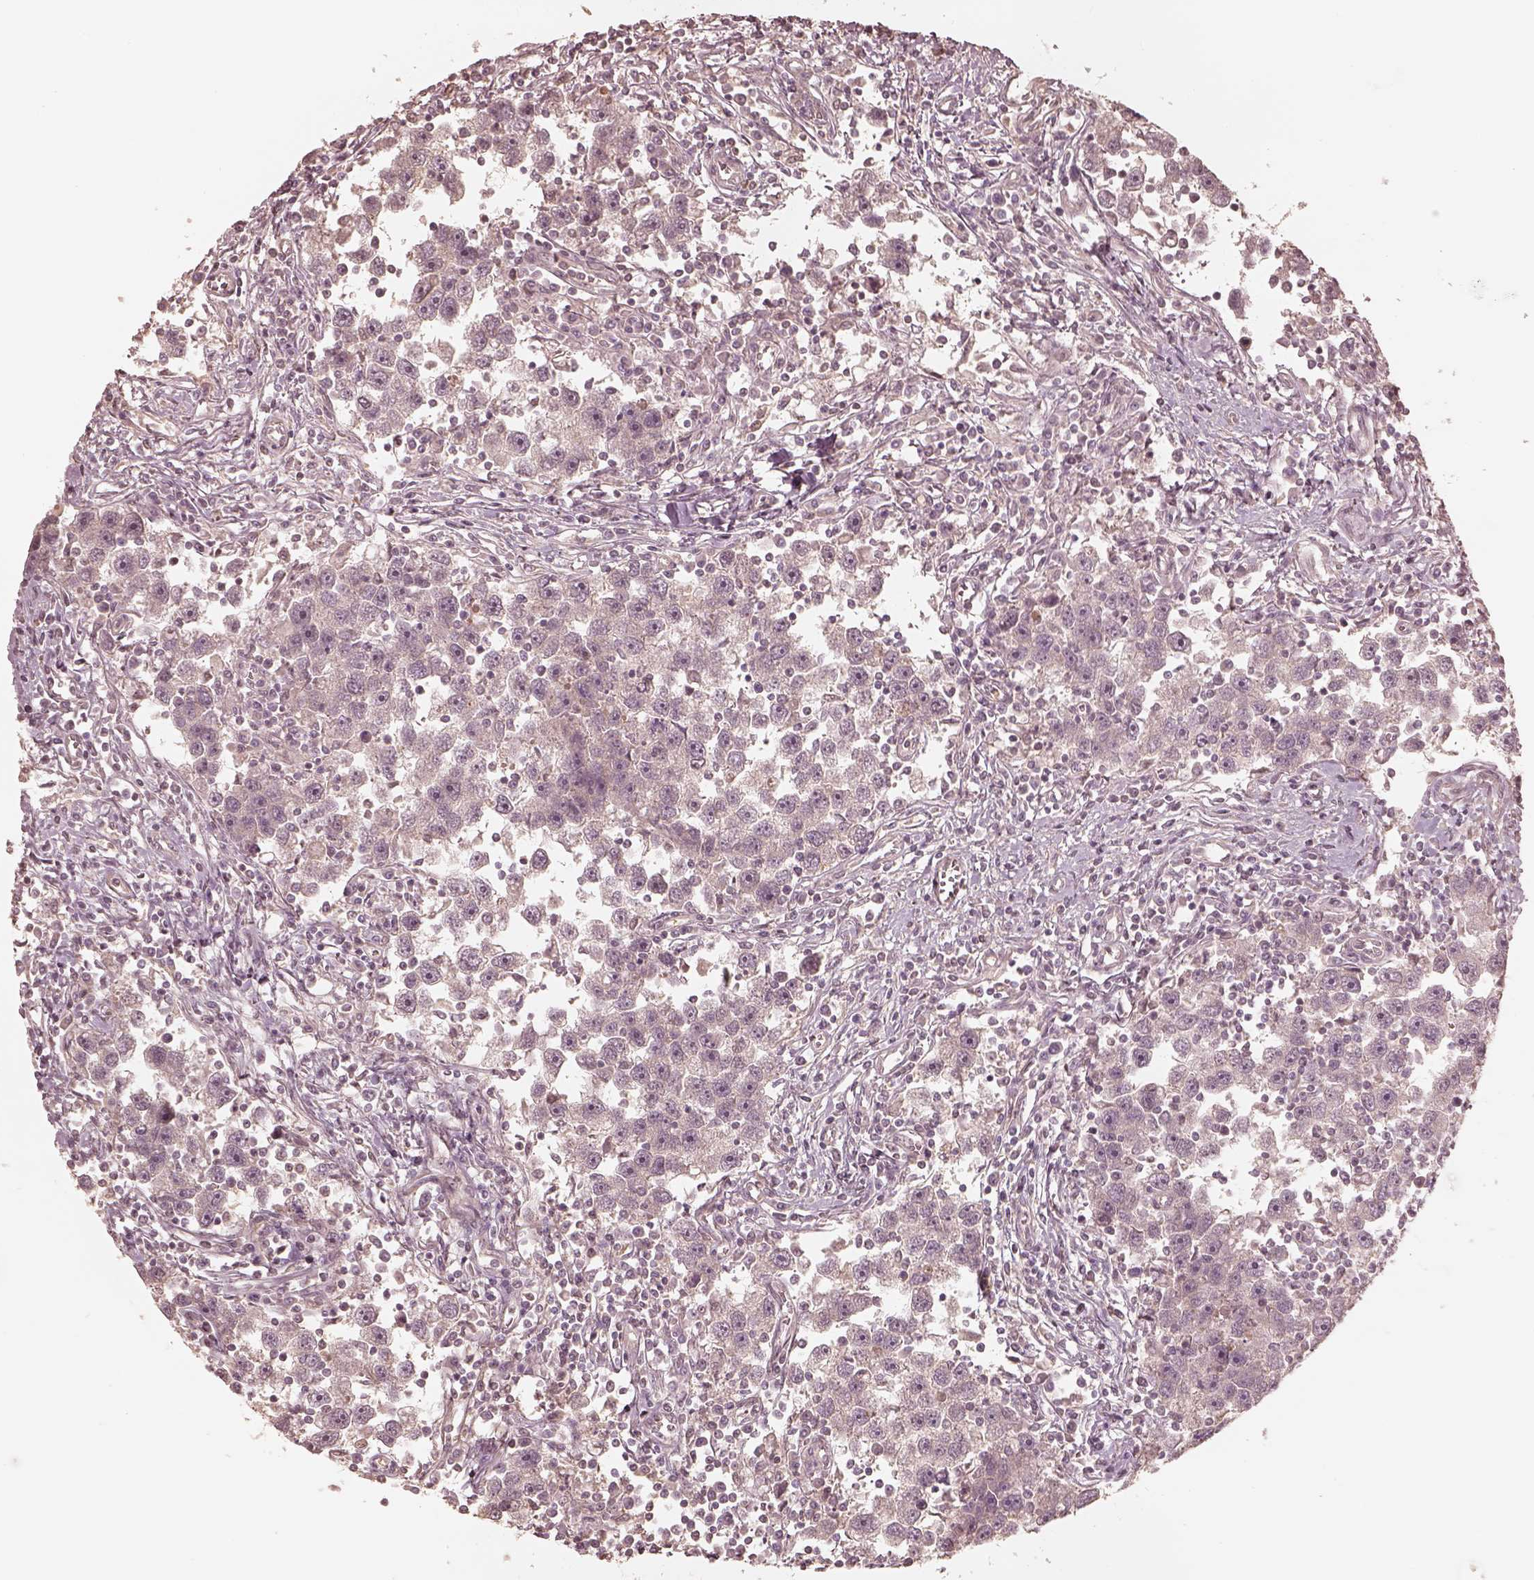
{"staining": {"intensity": "negative", "quantity": "none", "location": "none"}, "tissue": "testis cancer", "cell_type": "Tumor cells", "image_type": "cancer", "snomed": [{"axis": "morphology", "description": "Seminoma, NOS"}, {"axis": "topography", "description": "Testis"}], "caption": "Testis seminoma was stained to show a protein in brown. There is no significant expression in tumor cells.", "gene": "KIF5C", "patient": {"sex": "male", "age": 30}}